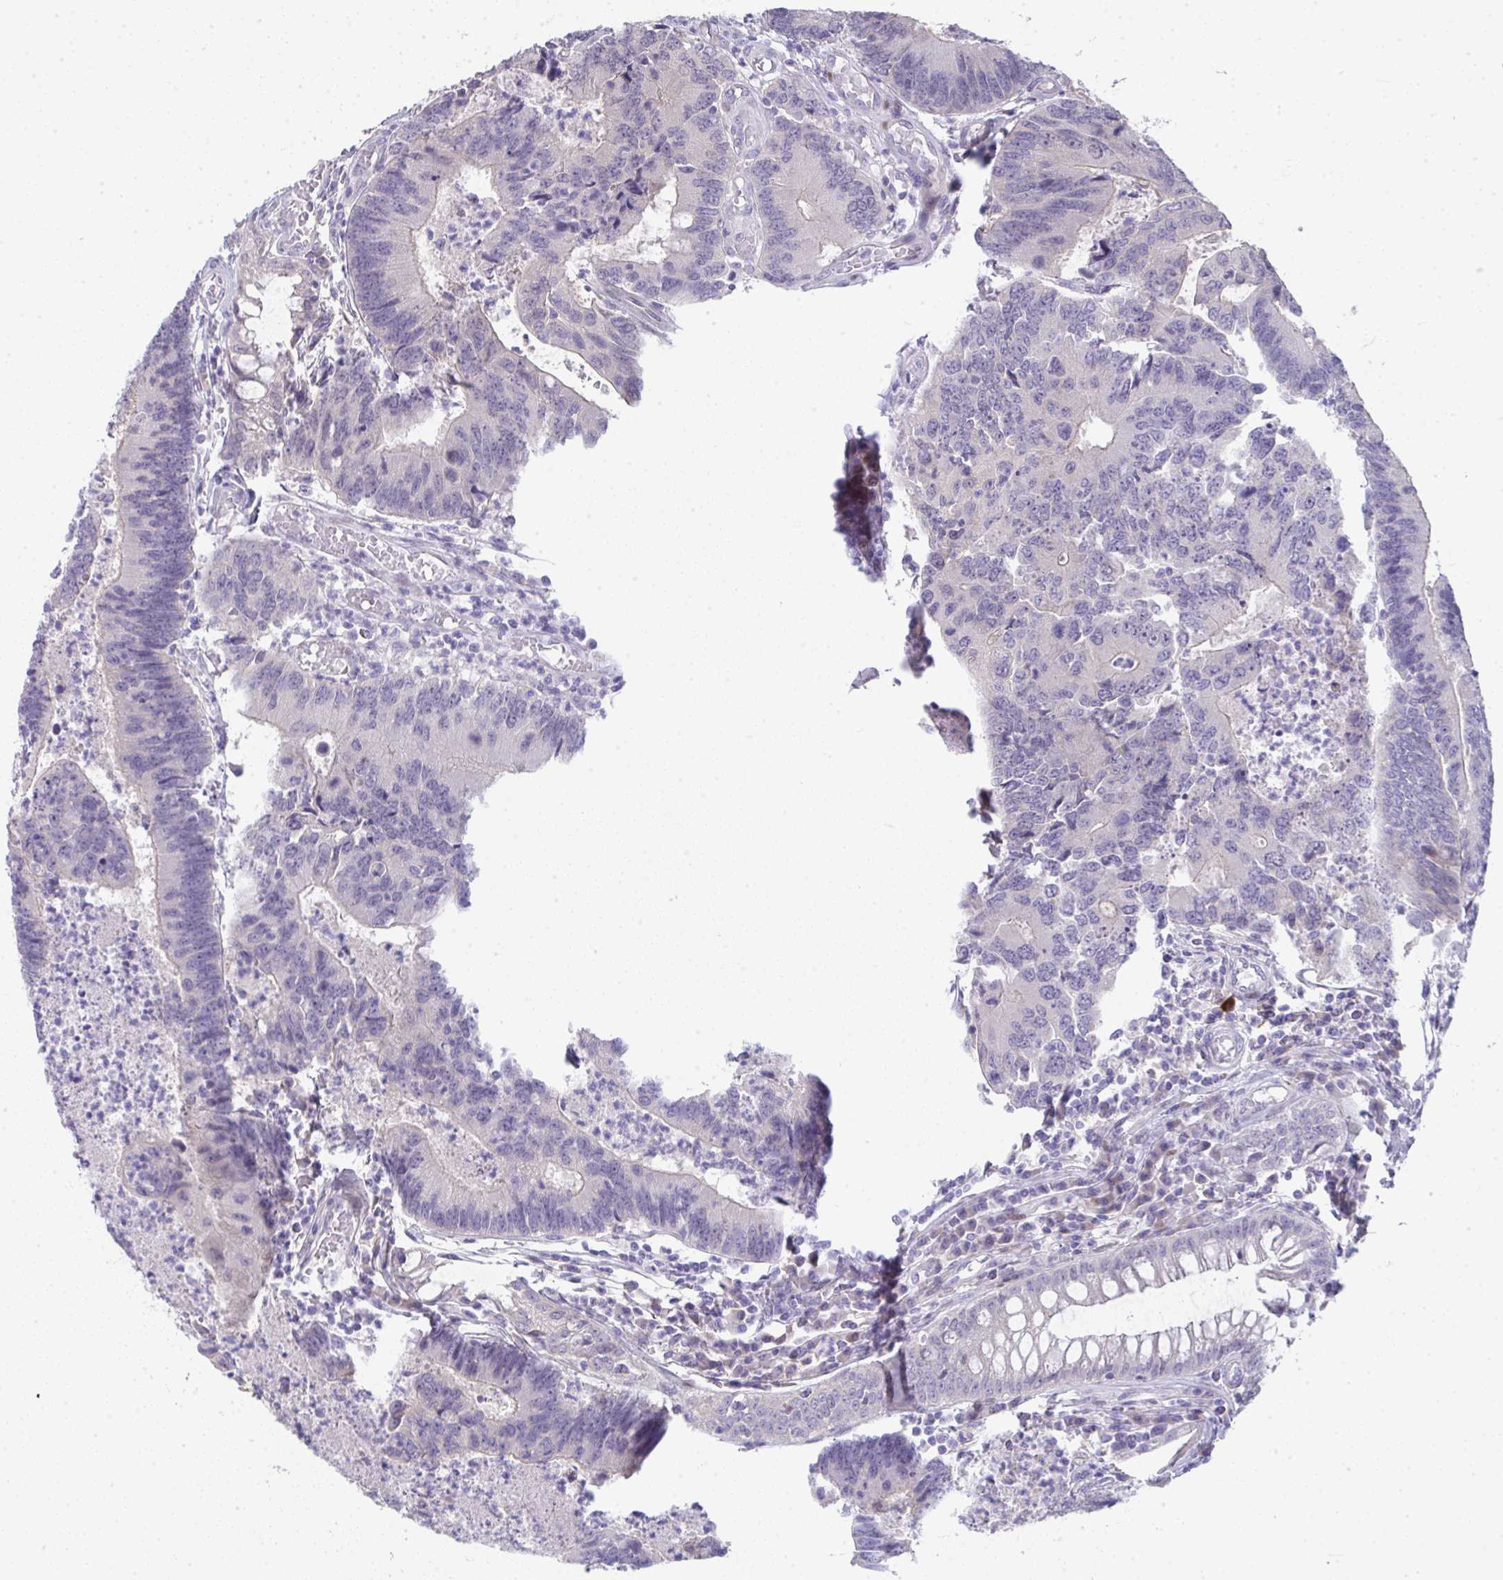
{"staining": {"intensity": "negative", "quantity": "none", "location": "none"}, "tissue": "colorectal cancer", "cell_type": "Tumor cells", "image_type": "cancer", "snomed": [{"axis": "morphology", "description": "Adenocarcinoma, NOS"}, {"axis": "topography", "description": "Colon"}], "caption": "Colorectal cancer (adenocarcinoma) stained for a protein using immunohistochemistry (IHC) exhibits no staining tumor cells.", "gene": "GALNT16", "patient": {"sex": "female", "age": 67}}